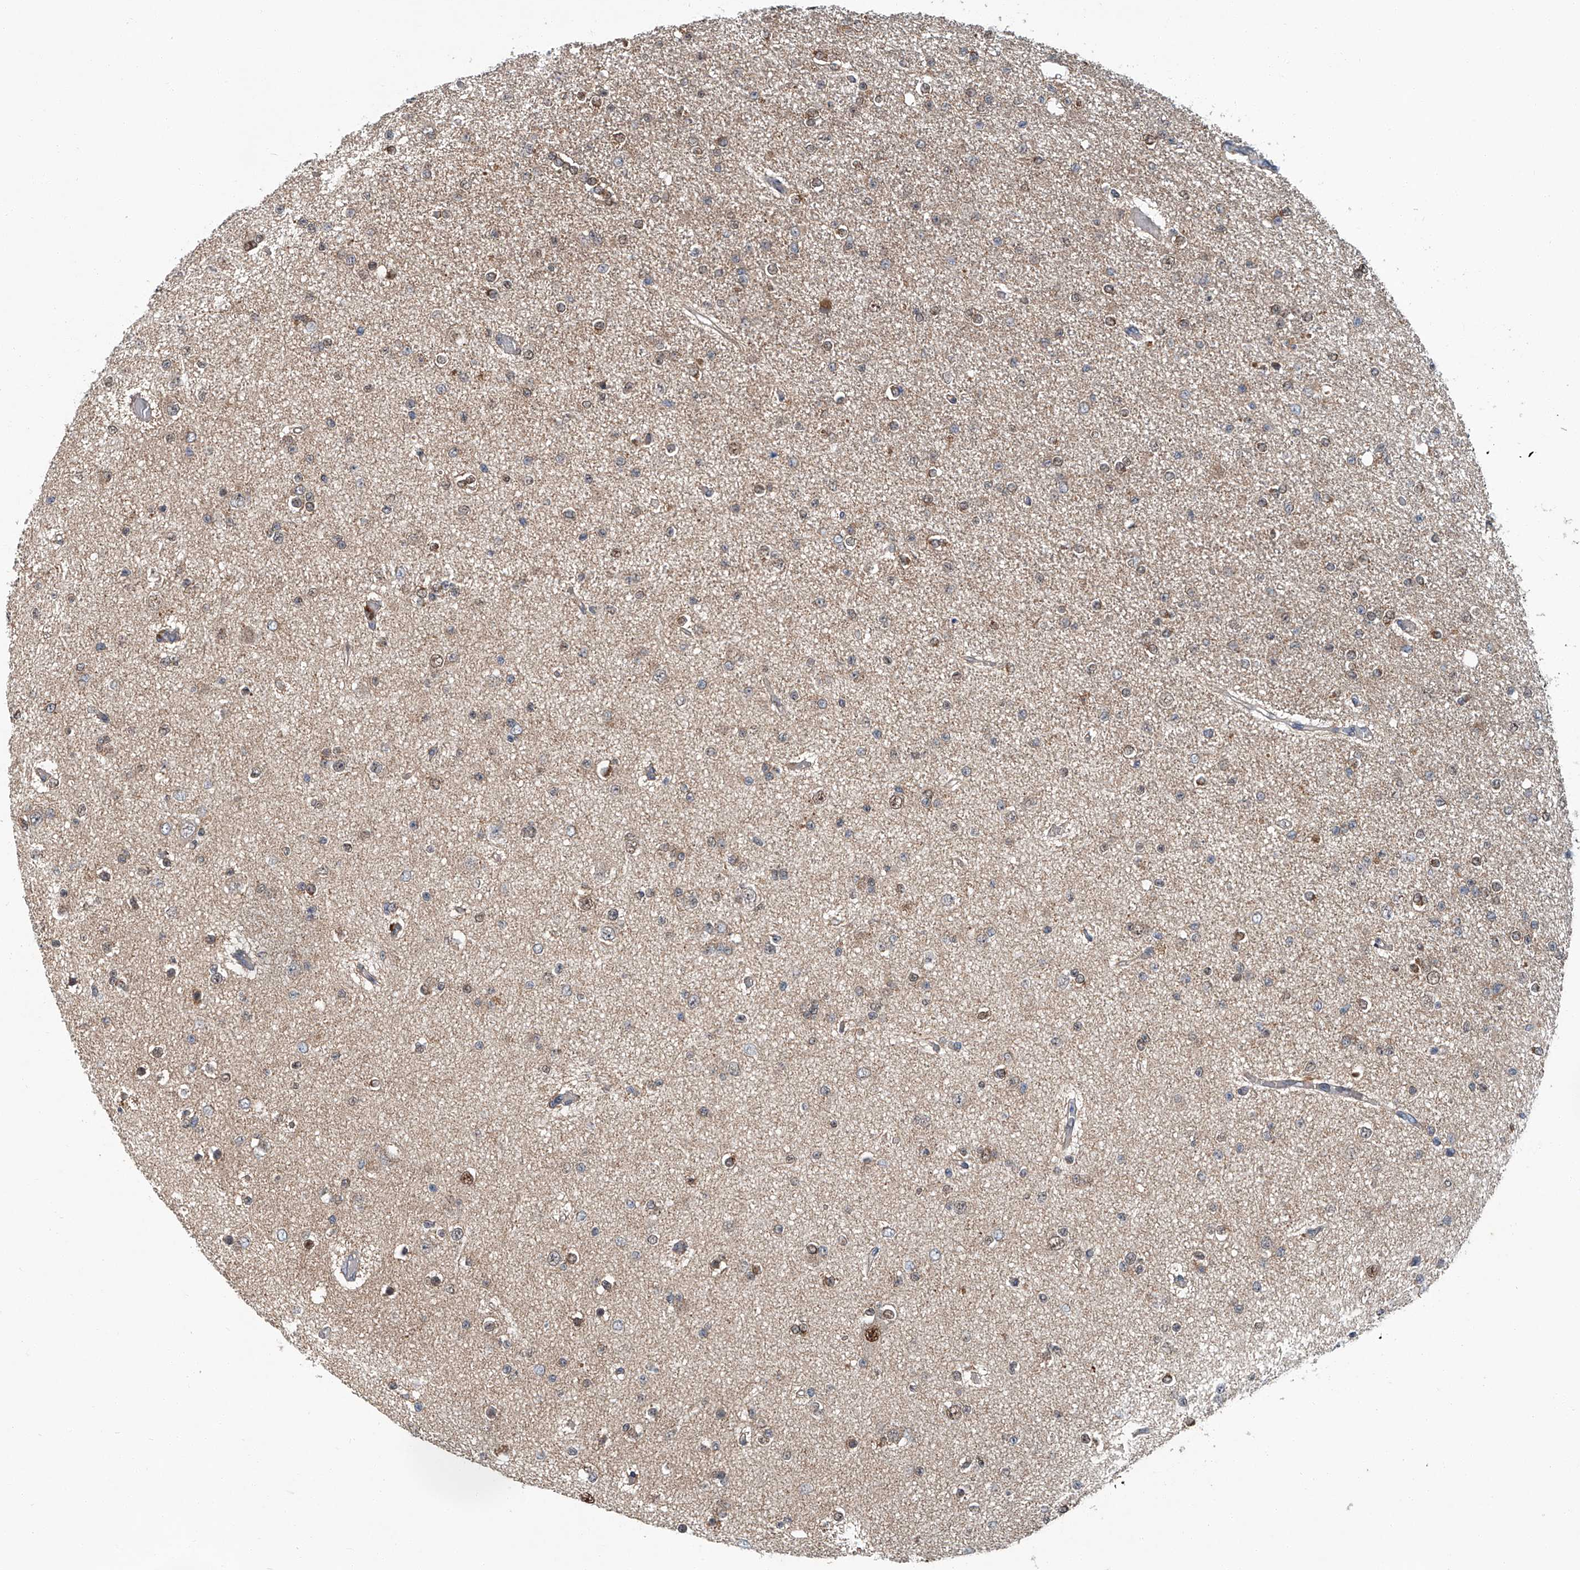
{"staining": {"intensity": "moderate", "quantity": "<25%", "location": "cytoplasmic/membranous,nuclear"}, "tissue": "glioma", "cell_type": "Tumor cells", "image_type": "cancer", "snomed": [{"axis": "morphology", "description": "Glioma, malignant, Low grade"}, {"axis": "topography", "description": "Brain"}], "caption": "Human glioma stained with a protein marker demonstrates moderate staining in tumor cells.", "gene": "CLK1", "patient": {"sex": "female", "age": 22}}